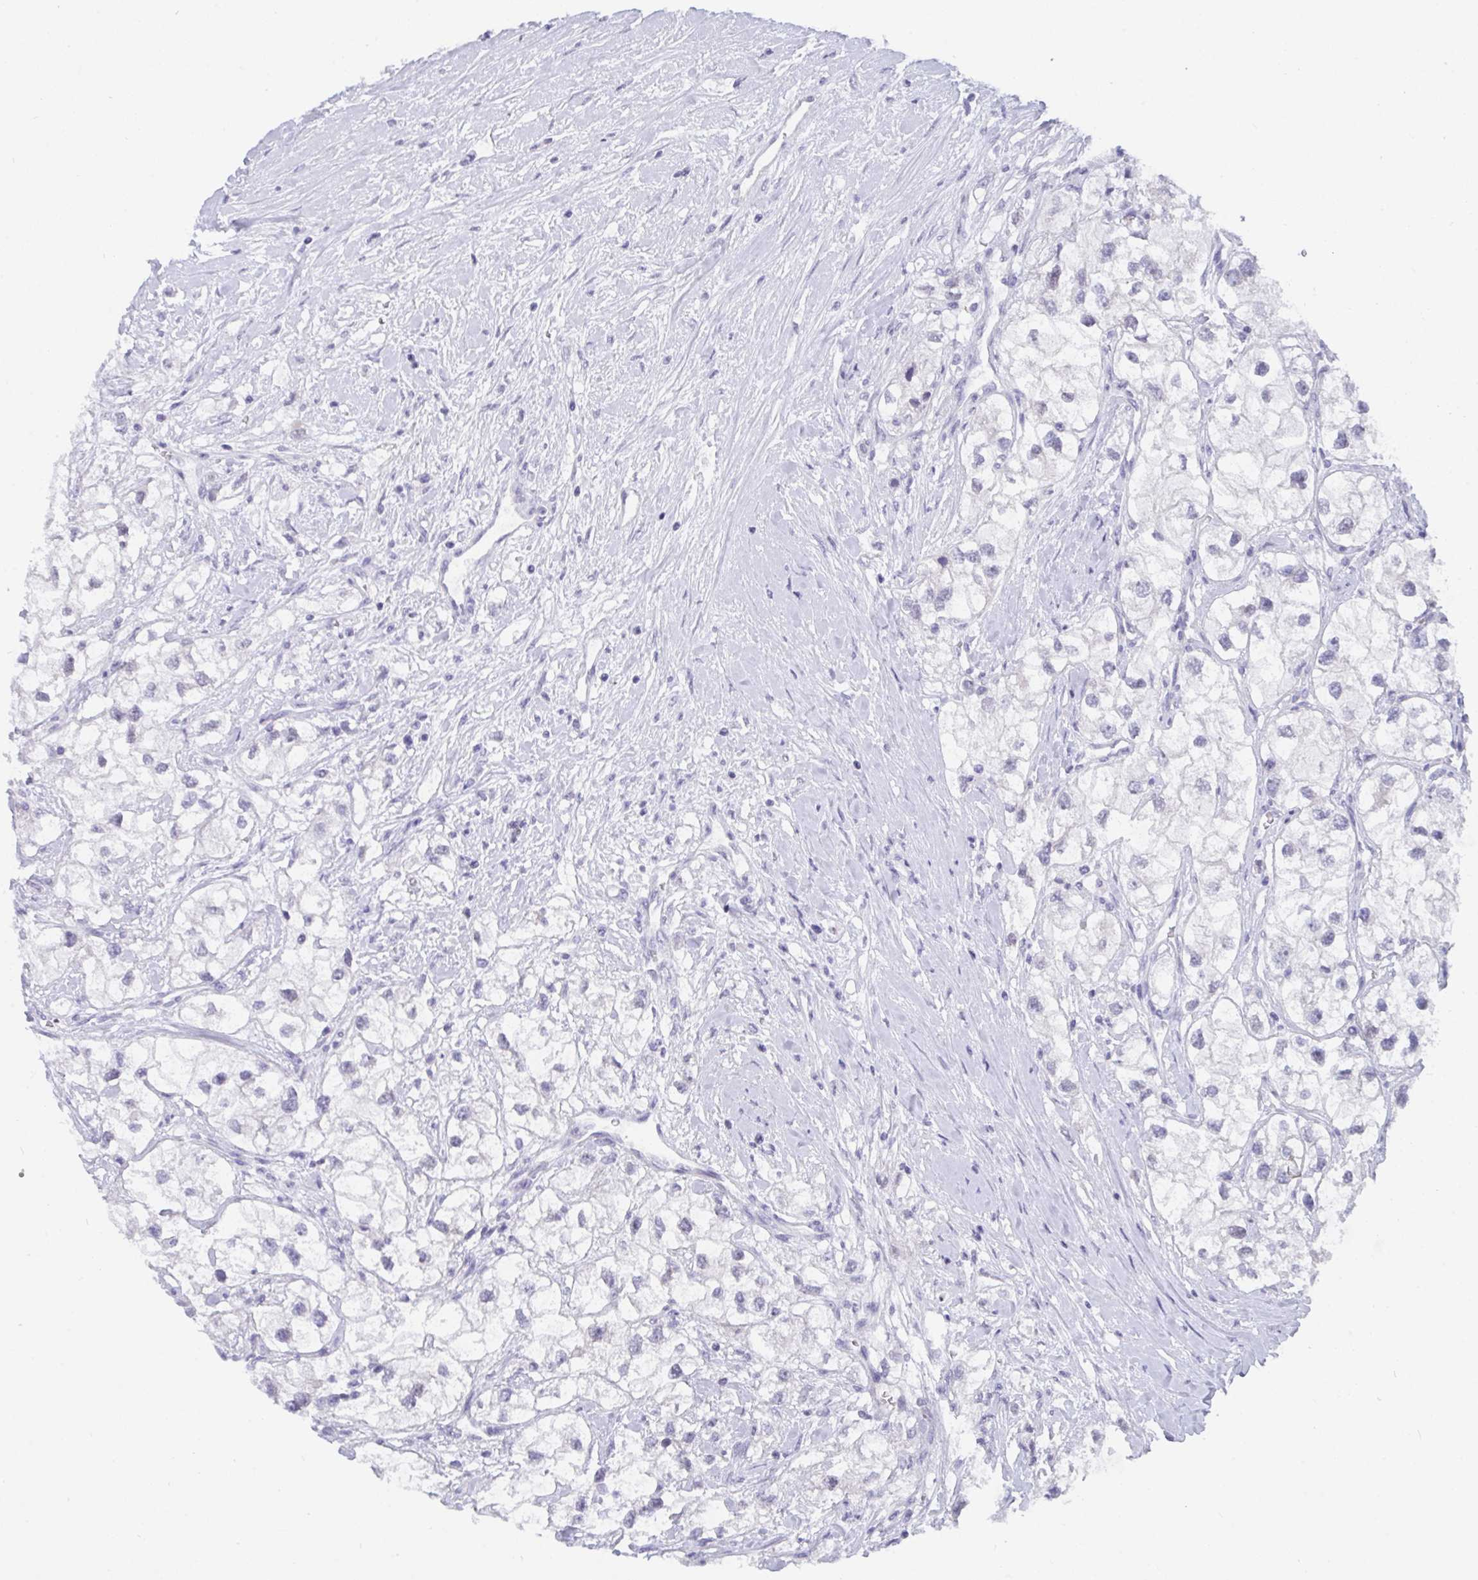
{"staining": {"intensity": "negative", "quantity": "none", "location": "none"}, "tissue": "renal cancer", "cell_type": "Tumor cells", "image_type": "cancer", "snomed": [{"axis": "morphology", "description": "Adenocarcinoma, NOS"}, {"axis": "topography", "description": "Kidney"}], "caption": "A high-resolution photomicrograph shows IHC staining of adenocarcinoma (renal), which displays no significant expression in tumor cells.", "gene": "BMAL2", "patient": {"sex": "male", "age": 59}}